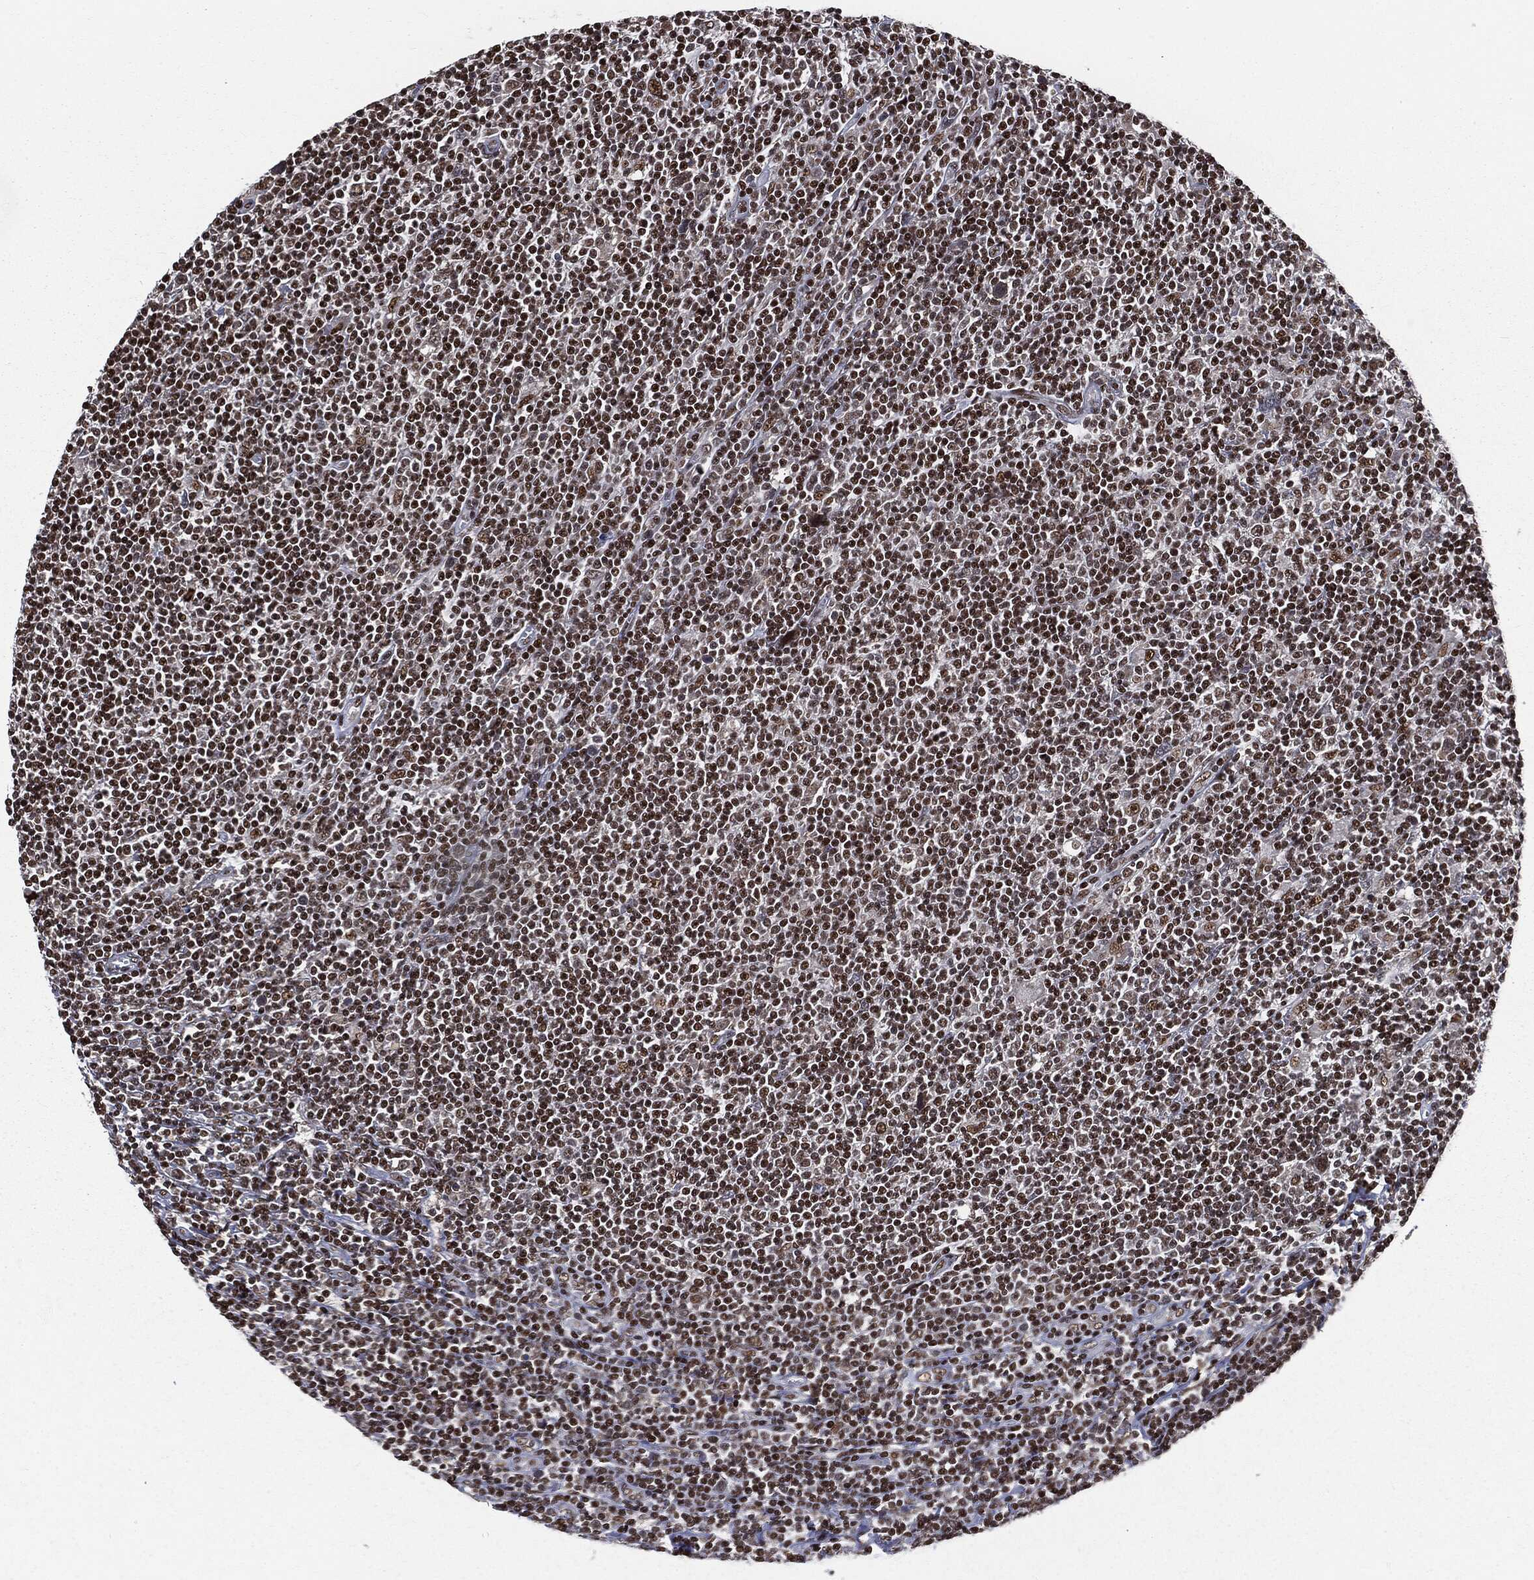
{"staining": {"intensity": "moderate", "quantity": ">75%", "location": "nuclear"}, "tissue": "lymphoma", "cell_type": "Tumor cells", "image_type": "cancer", "snomed": [{"axis": "morphology", "description": "Hodgkin's disease, NOS"}, {"axis": "topography", "description": "Lymph node"}], "caption": "A high-resolution image shows IHC staining of Hodgkin's disease, which displays moderate nuclear expression in about >75% of tumor cells.", "gene": "DPH2", "patient": {"sex": "male", "age": 40}}